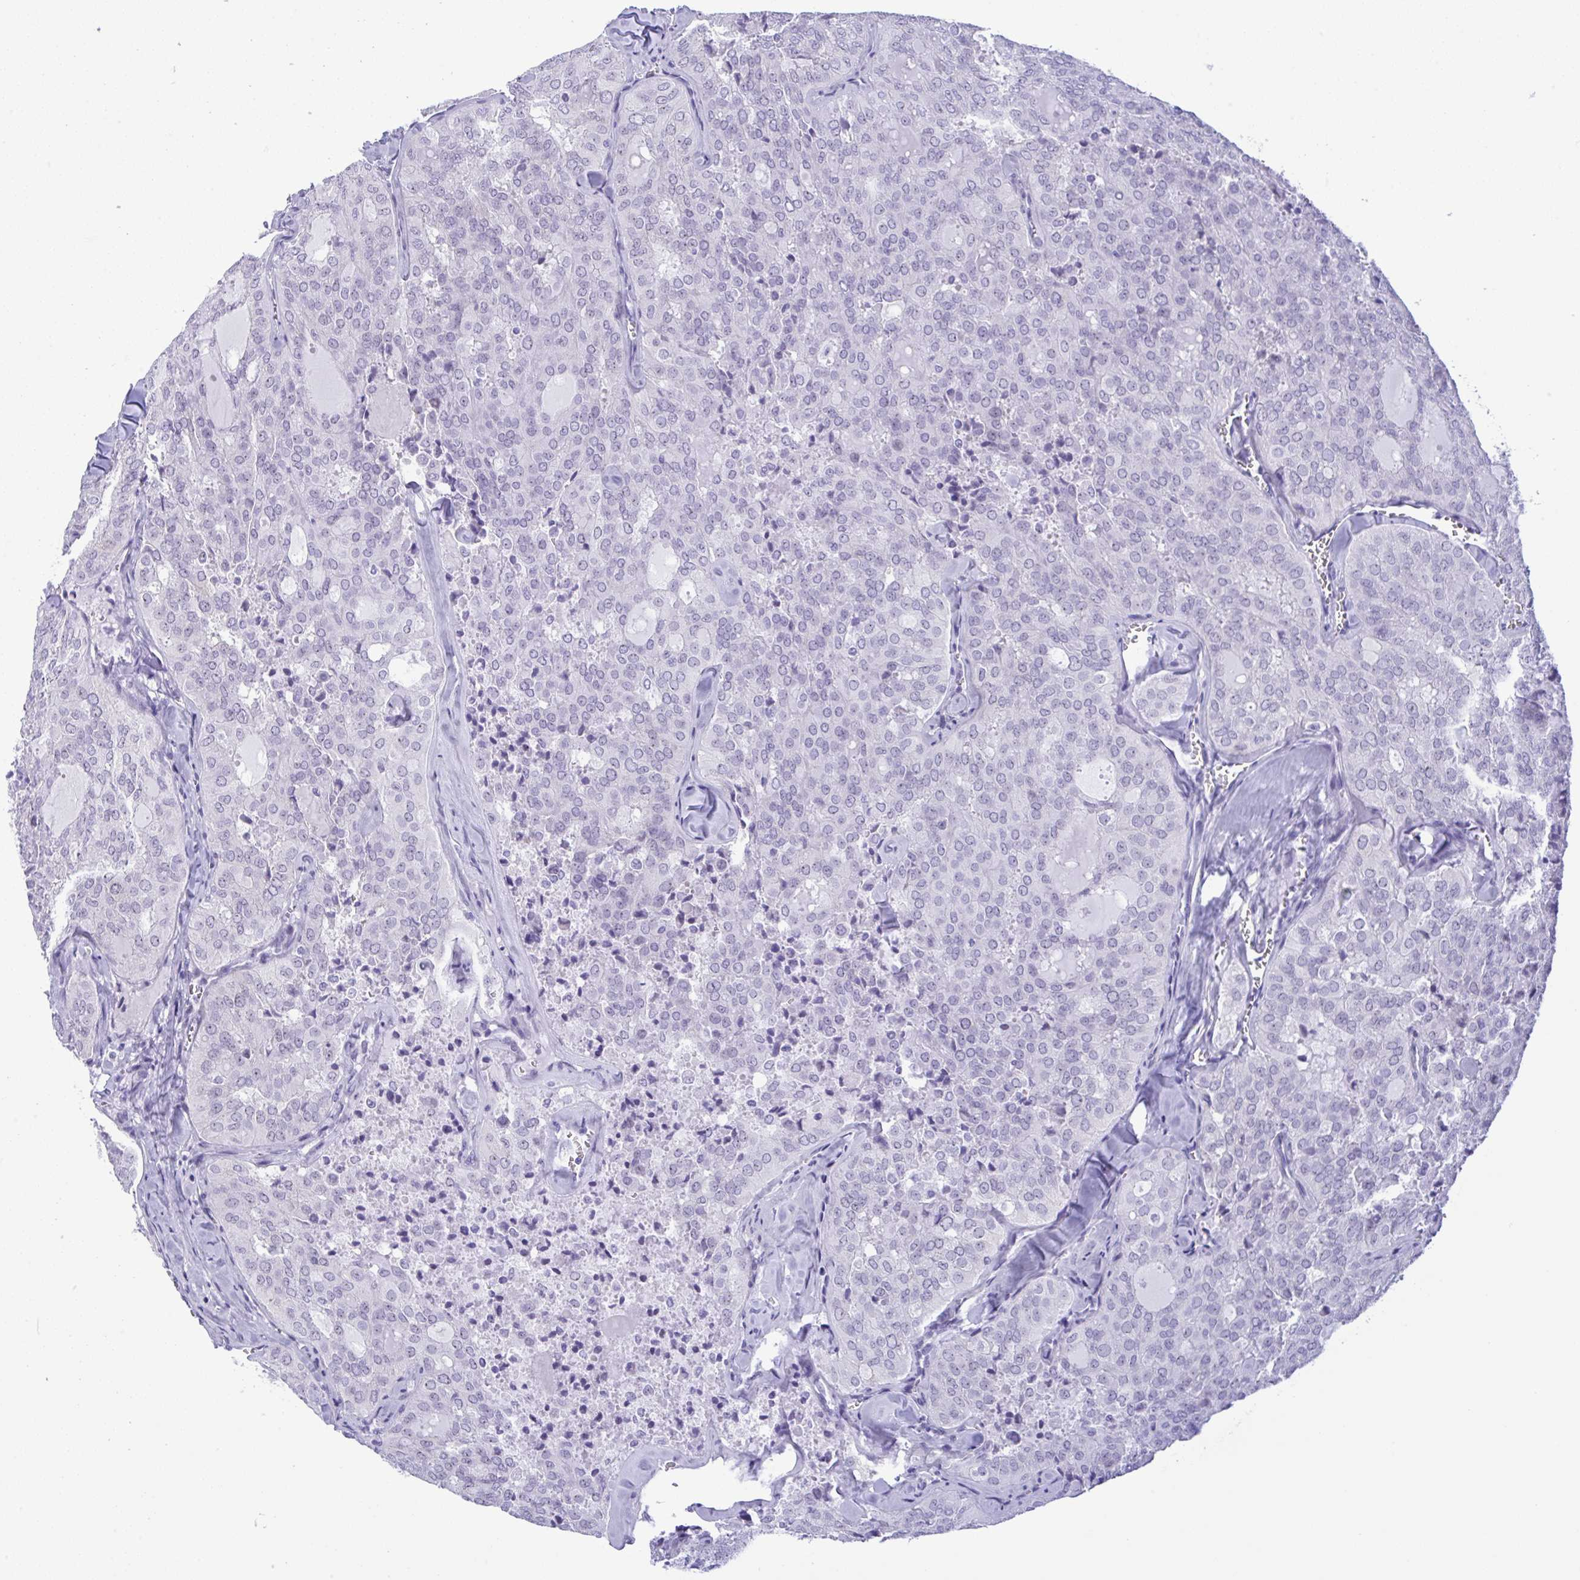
{"staining": {"intensity": "negative", "quantity": "none", "location": "none"}, "tissue": "thyroid cancer", "cell_type": "Tumor cells", "image_type": "cancer", "snomed": [{"axis": "morphology", "description": "Follicular adenoma carcinoma, NOS"}, {"axis": "topography", "description": "Thyroid gland"}], "caption": "Immunohistochemistry (IHC) histopathology image of neoplastic tissue: human thyroid follicular adenoma carcinoma stained with DAB exhibits no significant protein positivity in tumor cells.", "gene": "YBX2", "patient": {"sex": "male", "age": 75}}